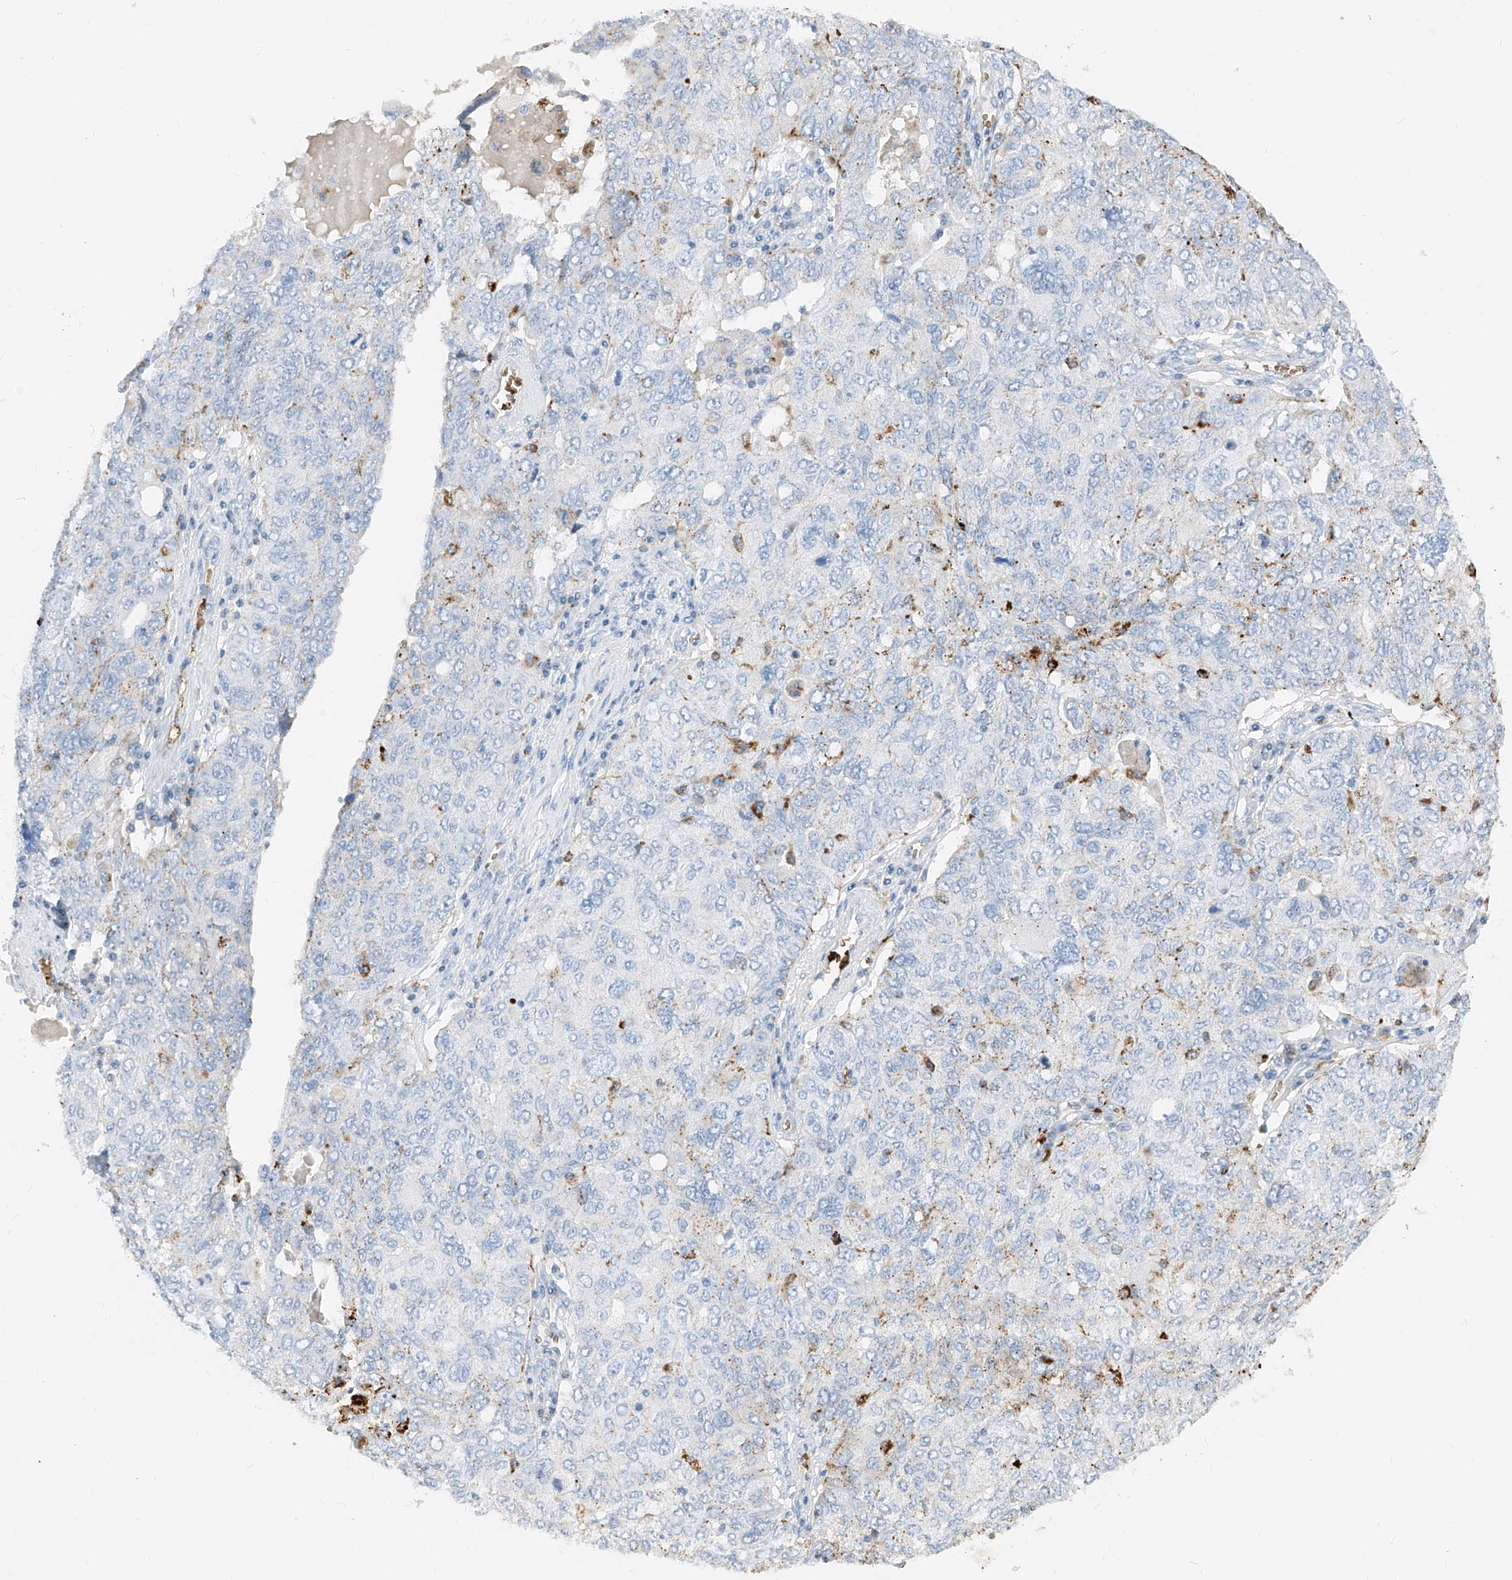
{"staining": {"intensity": "negative", "quantity": "none", "location": "none"}, "tissue": "ovarian cancer", "cell_type": "Tumor cells", "image_type": "cancer", "snomed": [{"axis": "morphology", "description": "Carcinoma, endometroid"}, {"axis": "topography", "description": "Ovary"}], "caption": "Ovarian cancer was stained to show a protein in brown. There is no significant staining in tumor cells. (DAB (3,3'-diaminobenzidine) immunohistochemistry (IHC) visualized using brightfield microscopy, high magnification).", "gene": "PRSS23", "patient": {"sex": "female", "age": 62}}